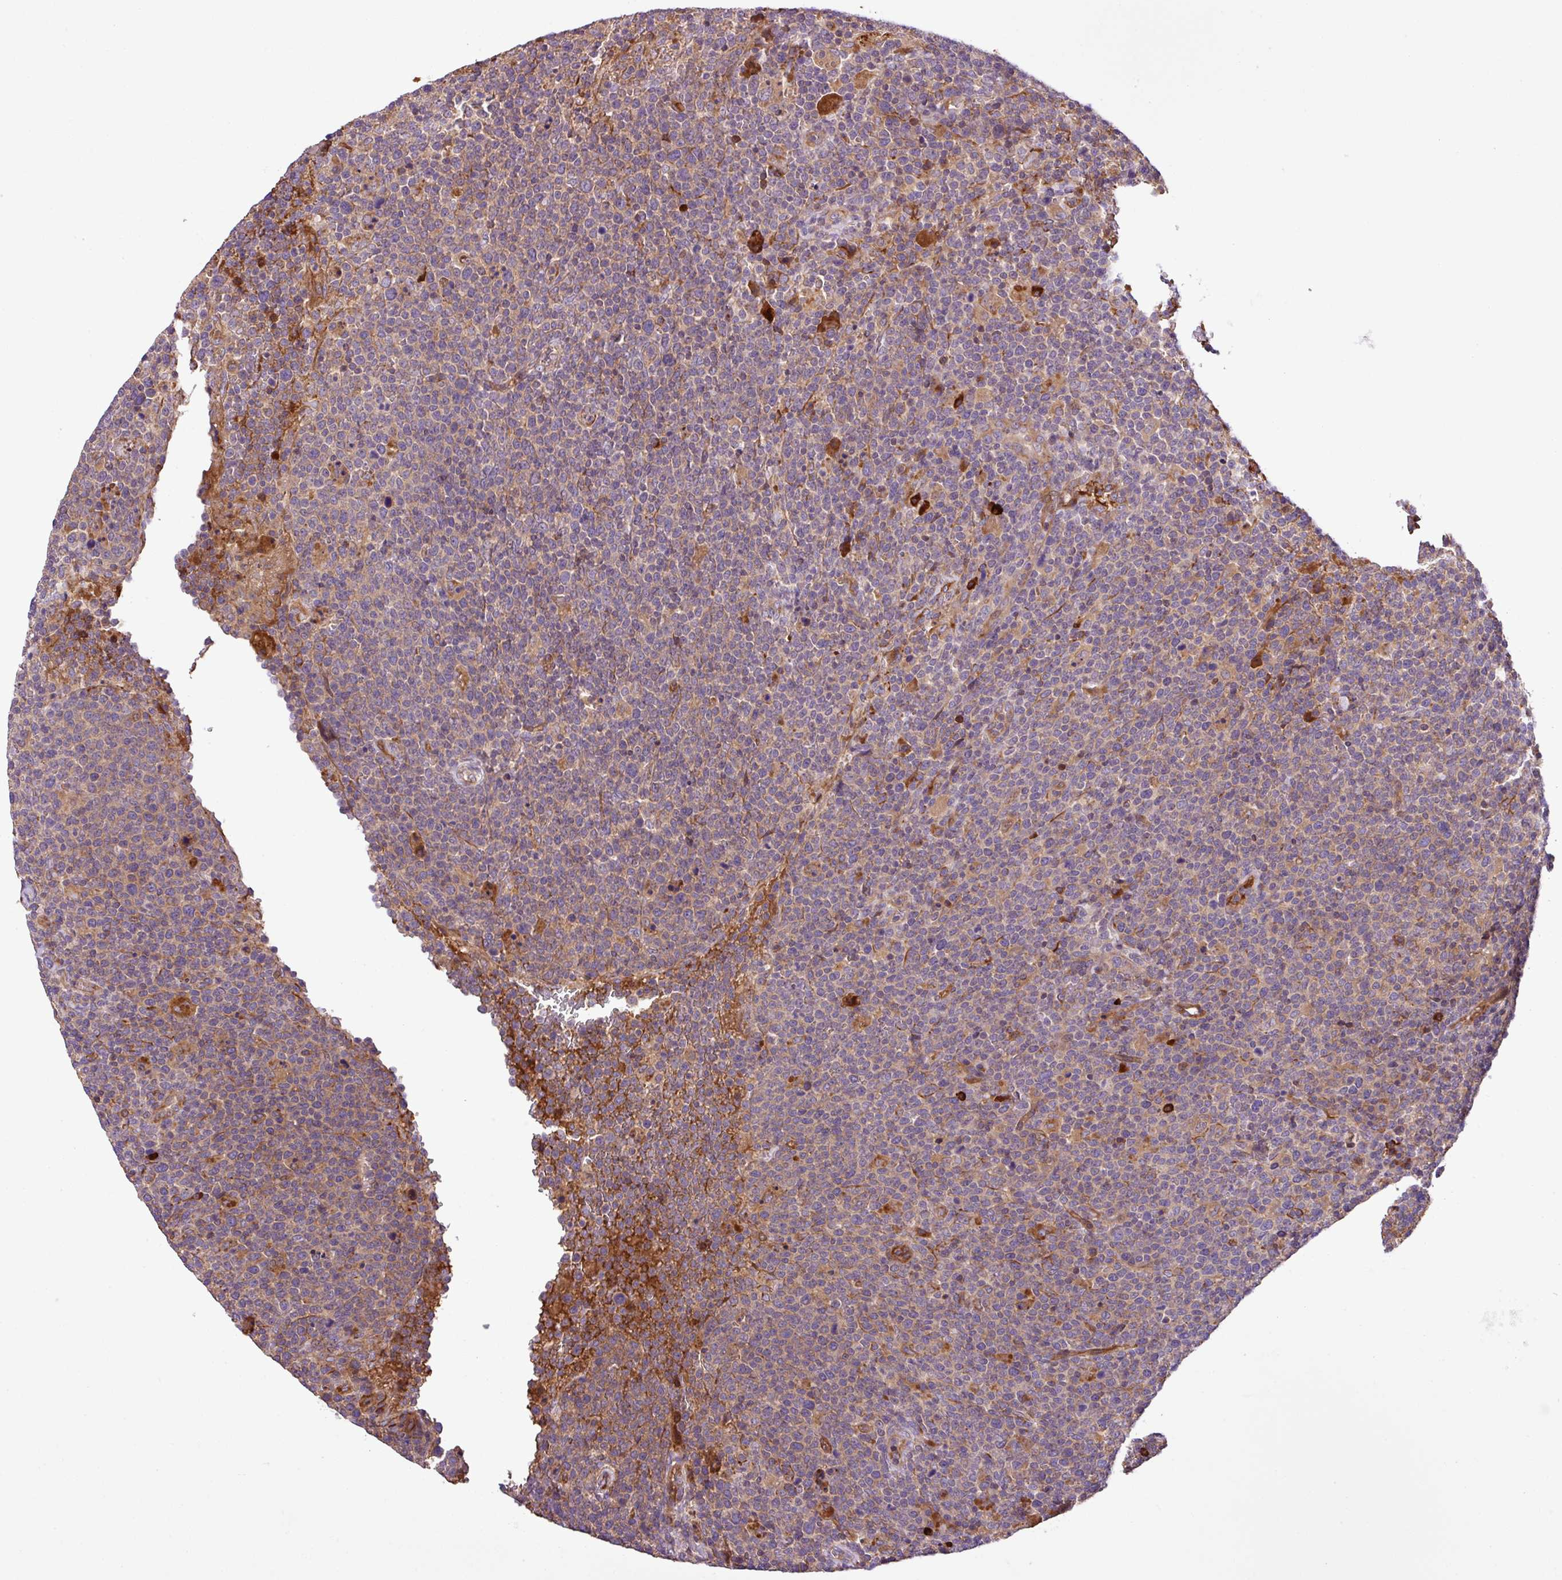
{"staining": {"intensity": "weak", "quantity": "<25%", "location": "cytoplasmic/membranous"}, "tissue": "lymphoma", "cell_type": "Tumor cells", "image_type": "cancer", "snomed": [{"axis": "morphology", "description": "Malignant lymphoma, non-Hodgkin's type, High grade"}, {"axis": "topography", "description": "Lymph node"}], "caption": "Photomicrograph shows no significant protein positivity in tumor cells of high-grade malignant lymphoma, non-Hodgkin's type.", "gene": "ZNF266", "patient": {"sex": "male", "age": 61}}